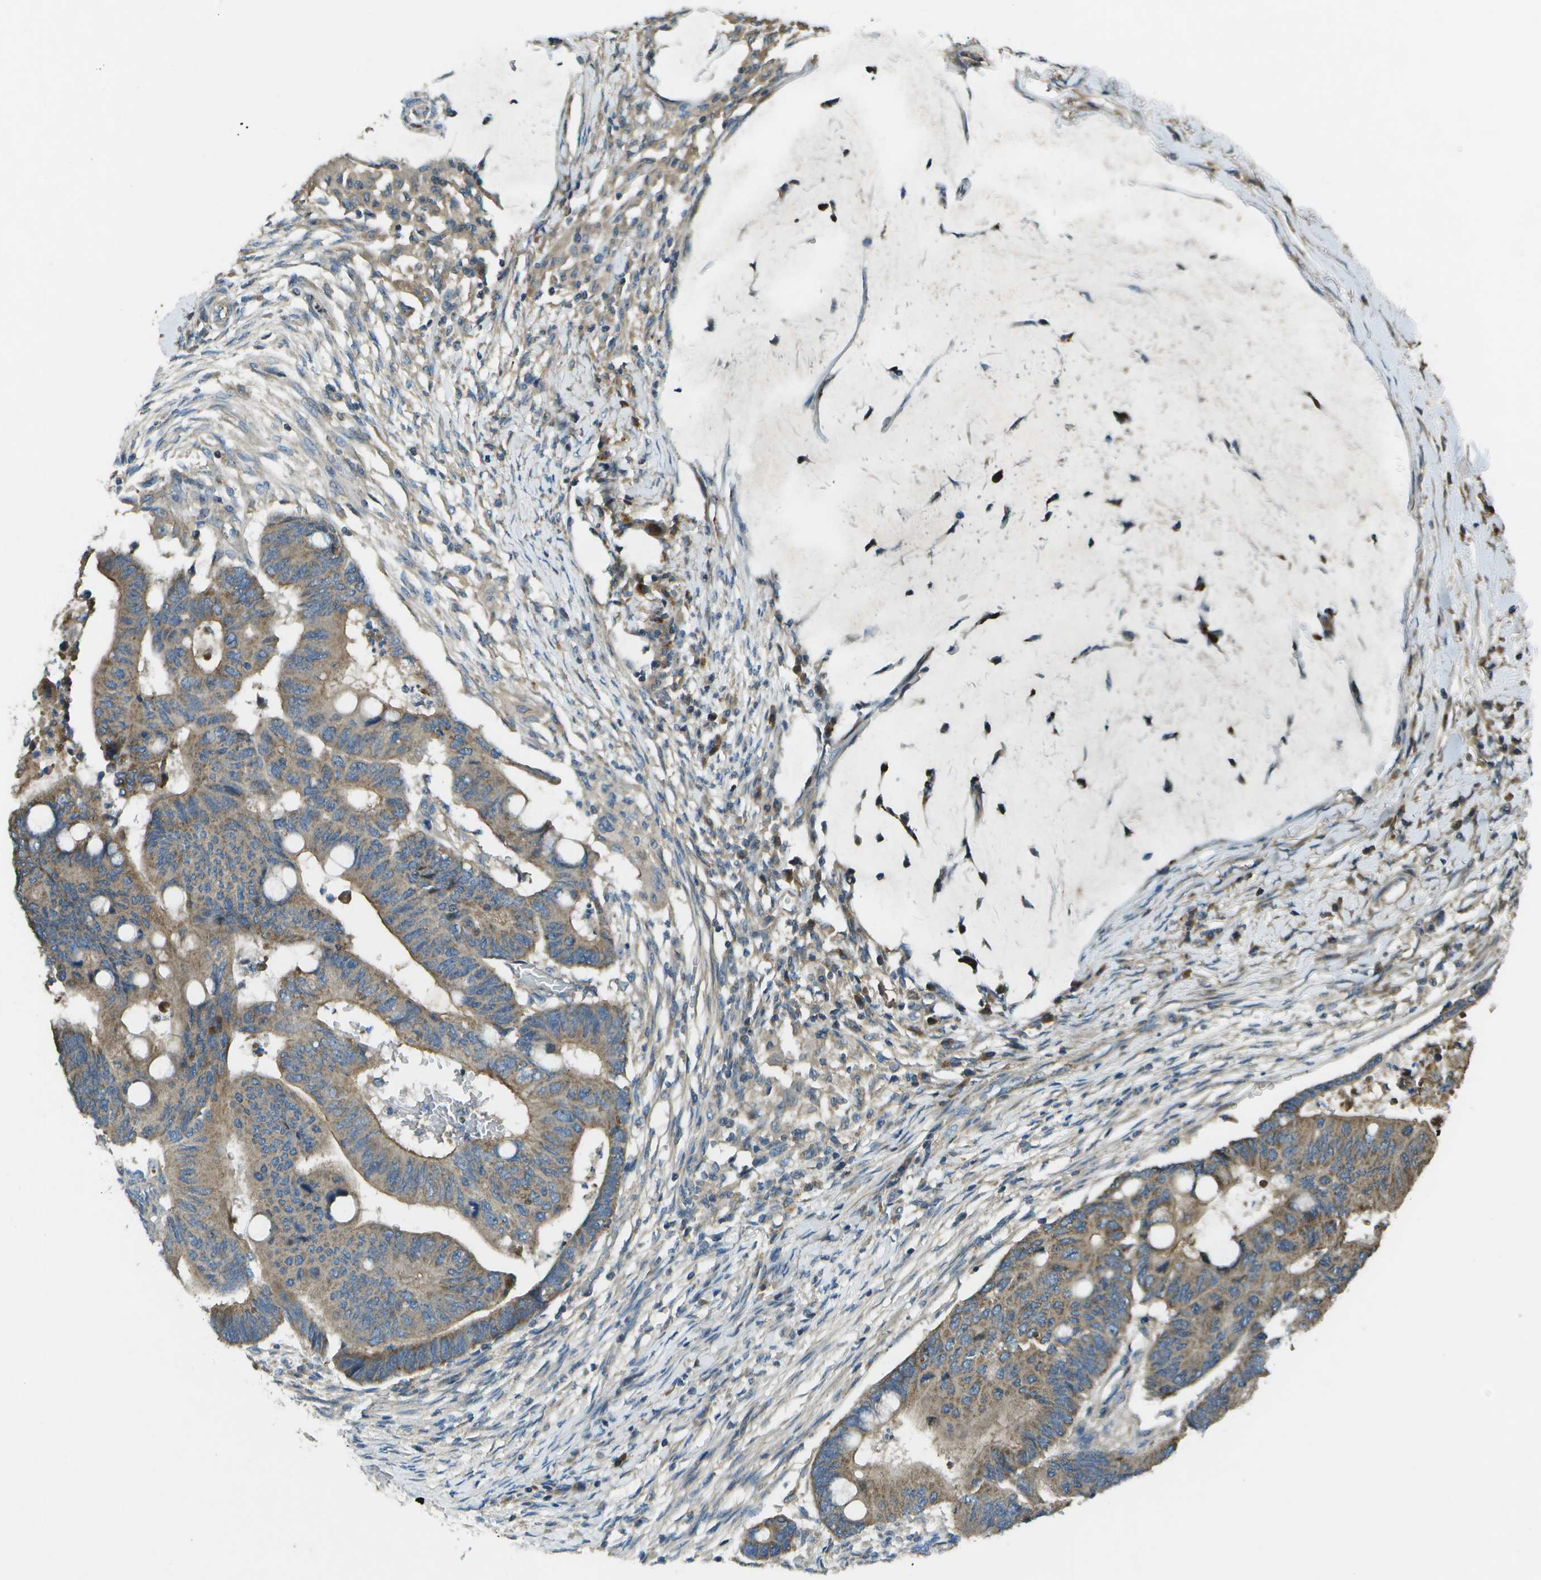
{"staining": {"intensity": "moderate", "quantity": ">75%", "location": "cytoplasmic/membranous"}, "tissue": "colorectal cancer", "cell_type": "Tumor cells", "image_type": "cancer", "snomed": [{"axis": "morphology", "description": "Normal tissue, NOS"}, {"axis": "morphology", "description": "Adenocarcinoma, NOS"}, {"axis": "topography", "description": "Rectum"}, {"axis": "topography", "description": "Peripheral nerve tissue"}], "caption": "Immunohistochemistry (IHC) micrograph of human colorectal cancer stained for a protein (brown), which reveals medium levels of moderate cytoplasmic/membranous expression in about >75% of tumor cells.", "gene": "PXYLP1", "patient": {"sex": "male", "age": 92}}